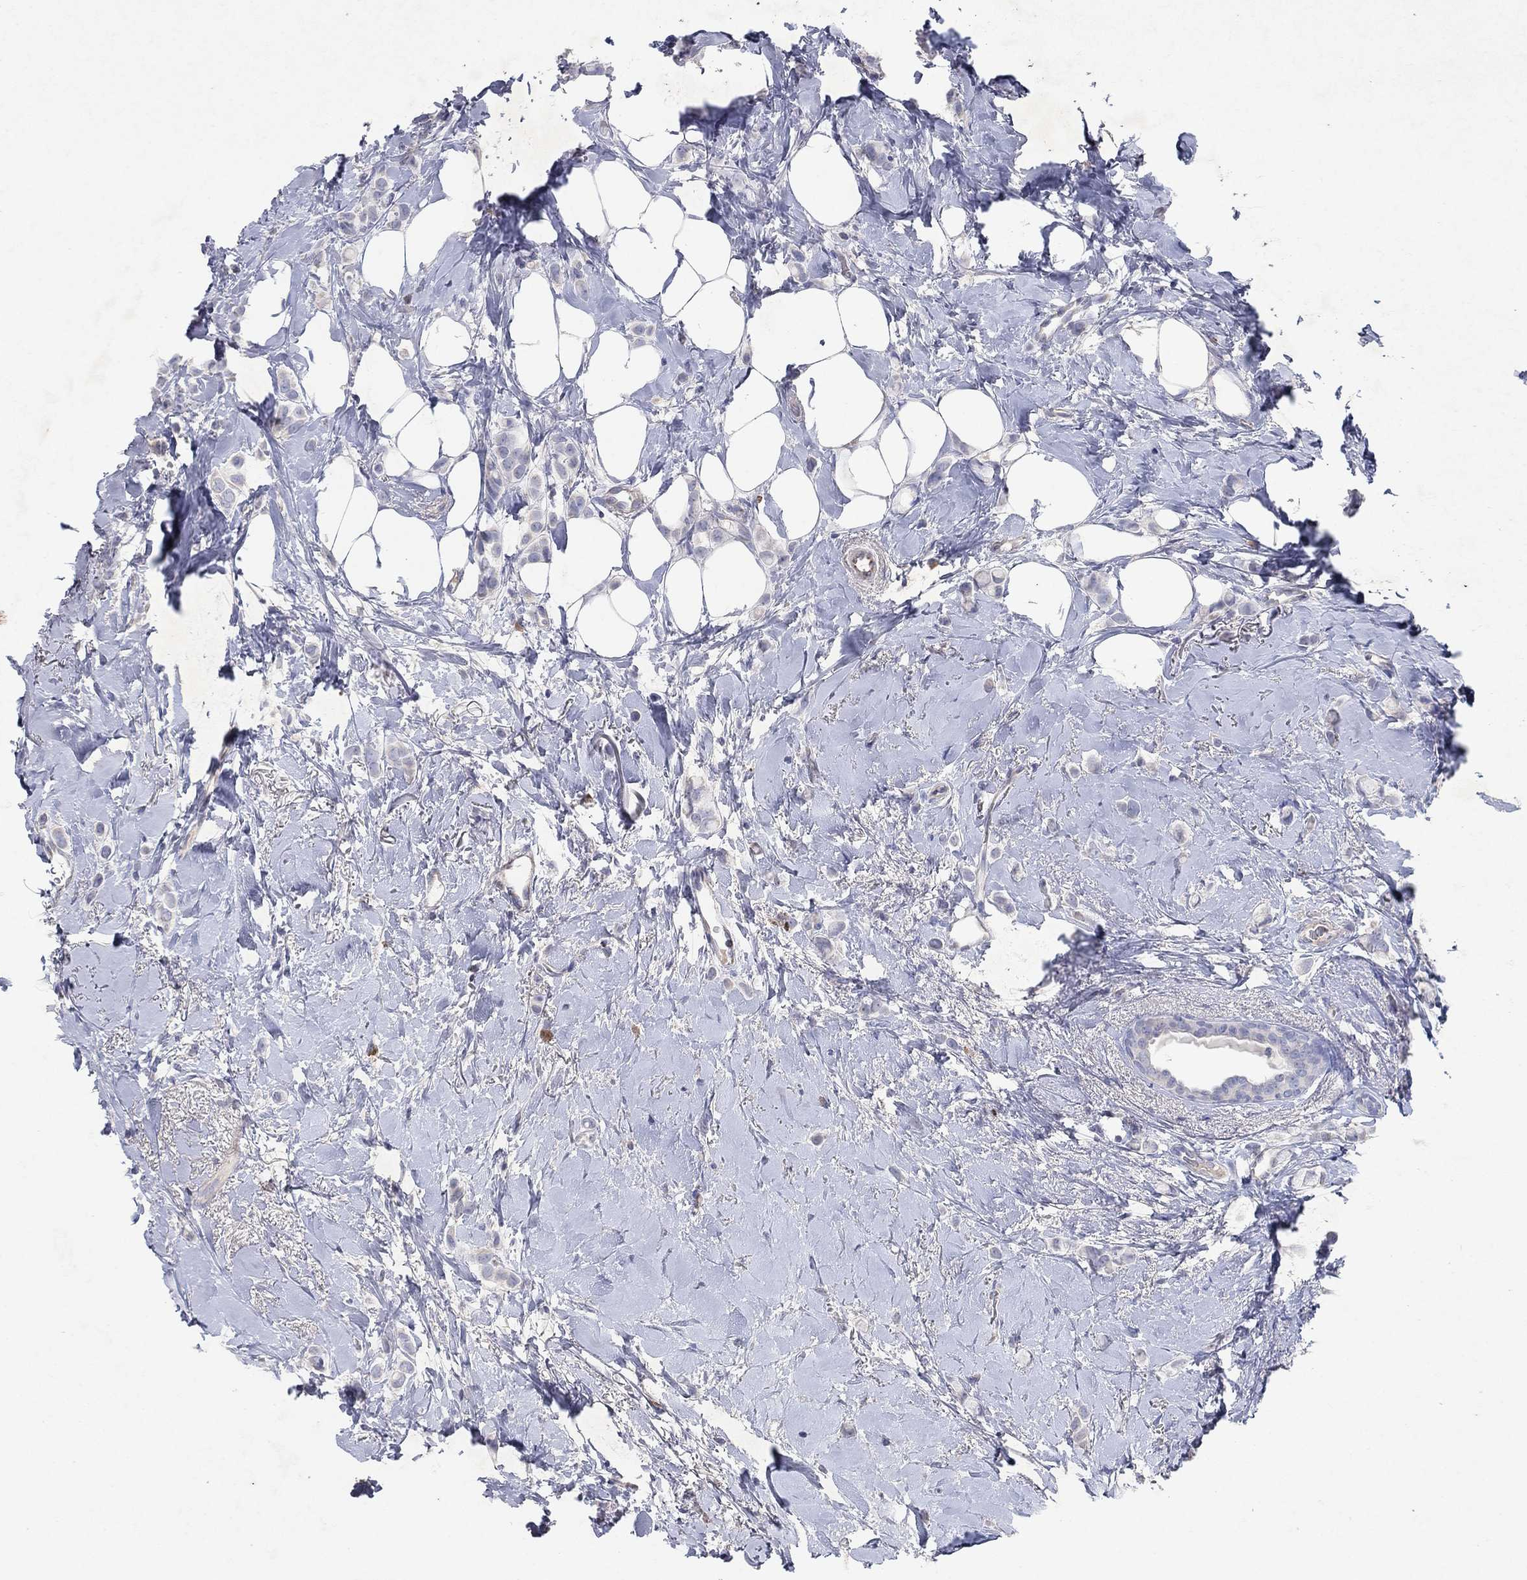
{"staining": {"intensity": "negative", "quantity": "none", "location": "none"}, "tissue": "breast cancer", "cell_type": "Tumor cells", "image_type": "cancer", "snomed": [{"axis": "morphology", "description": "Lobular carcinoma"}, {"axis": "topography", "description": "Breast"}], "caption": "Protein analysis of breast lobular carcinoma exhibits no significant positivity in tumor cells.", "gene": "KRT40", "patient": {"sex": "female", "age": 66}}